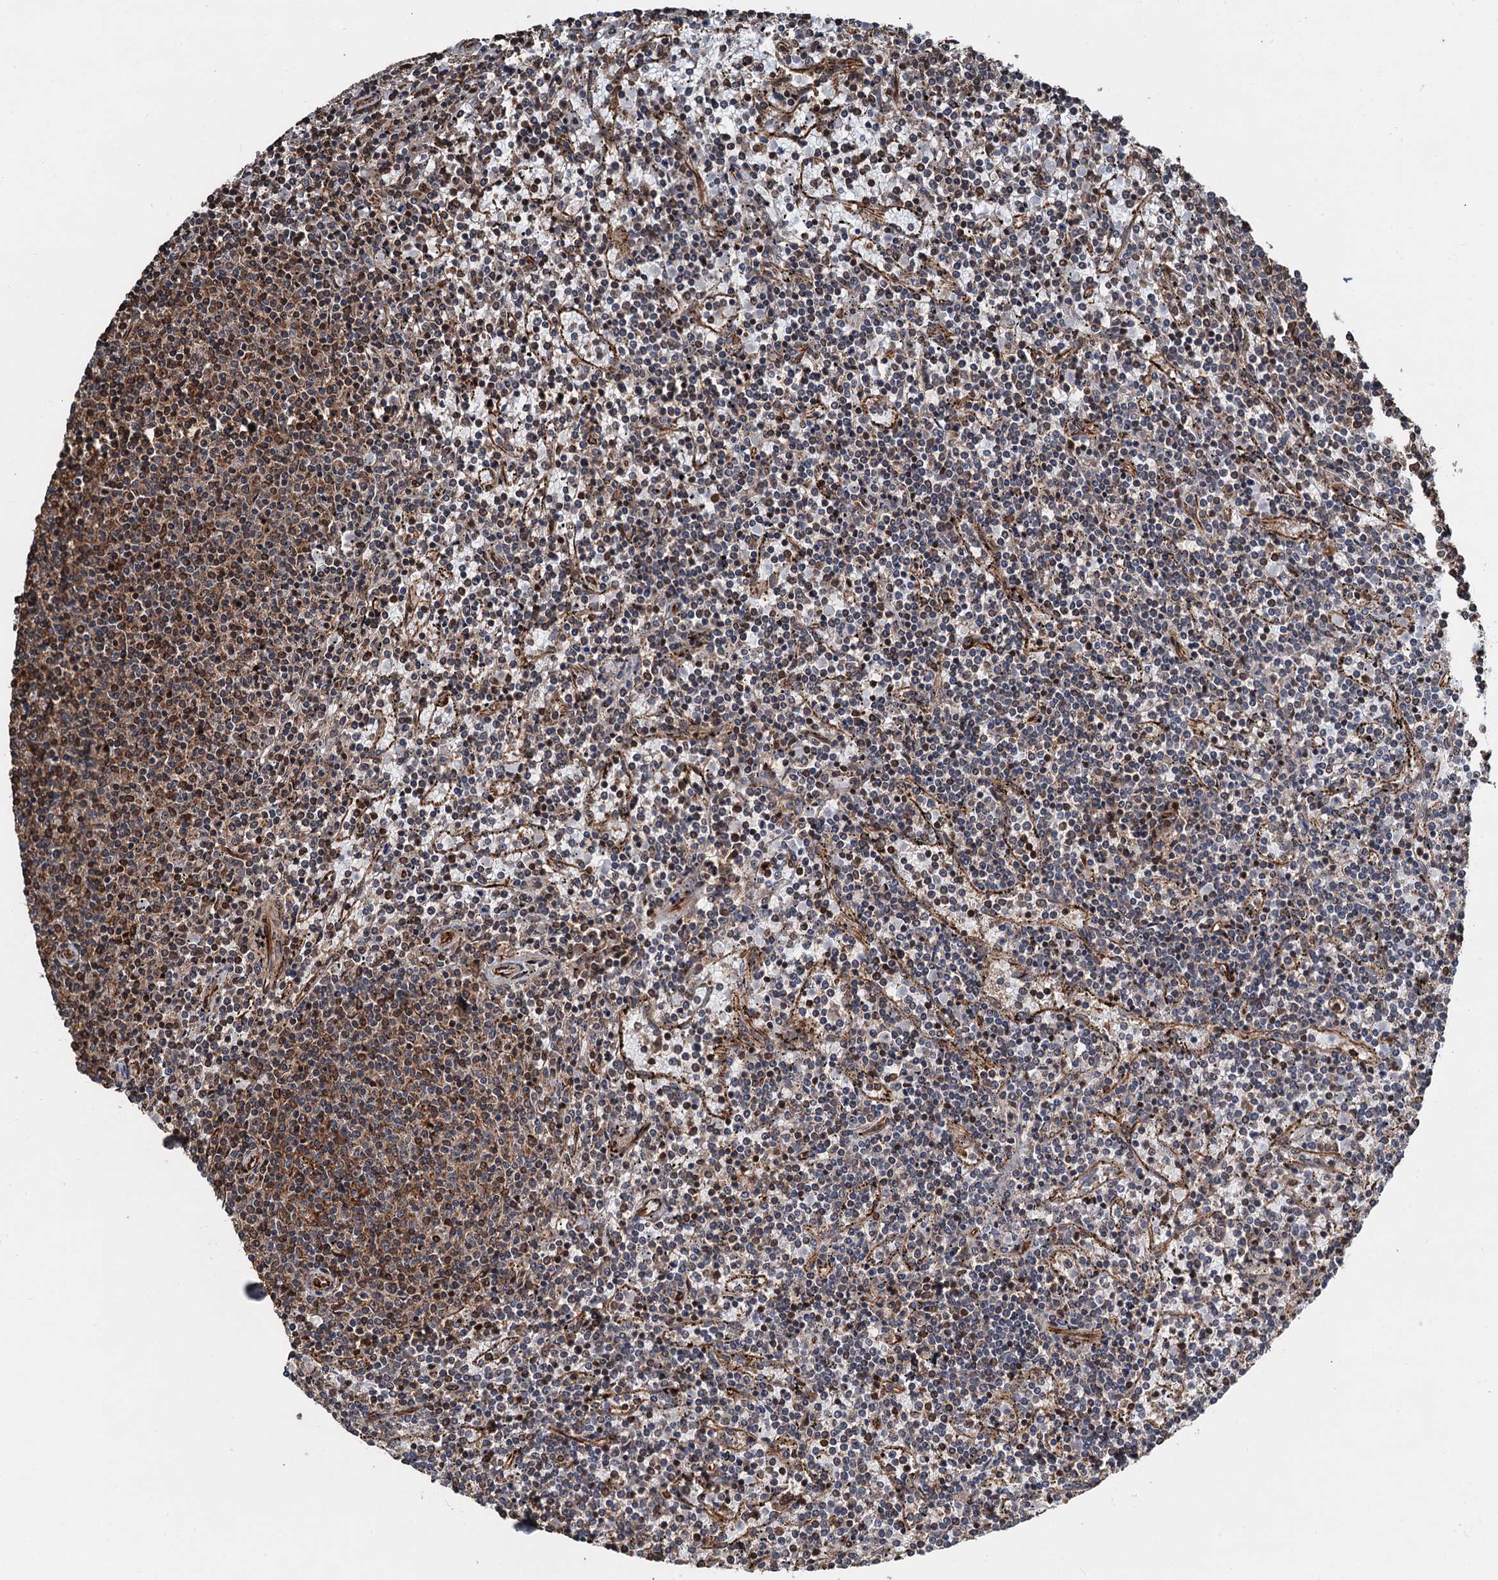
{"staining": {"intensity": "weak", "quantity": "25%-75%", "location": "nuclear"}, "tissue": "lymphoma", "cell_type": "Tumor cells", "image_type": "cancer", "snomed": [{"axis": "morphology", "description": "Malignant lymphoma, non-Hodgkin's type, Low grade"}, {"axis": "topography", "description": "Spleen"}], "caption": "Malignant lymphoma, non-Hodgkin's type (low-grade) tissue displays weak nuclear expression in approximately 25%-75% of tumor cells, visualized by immunohistochemistry.", "gene": "TMA16", "patient": {"sex": "female", "age": 50}}